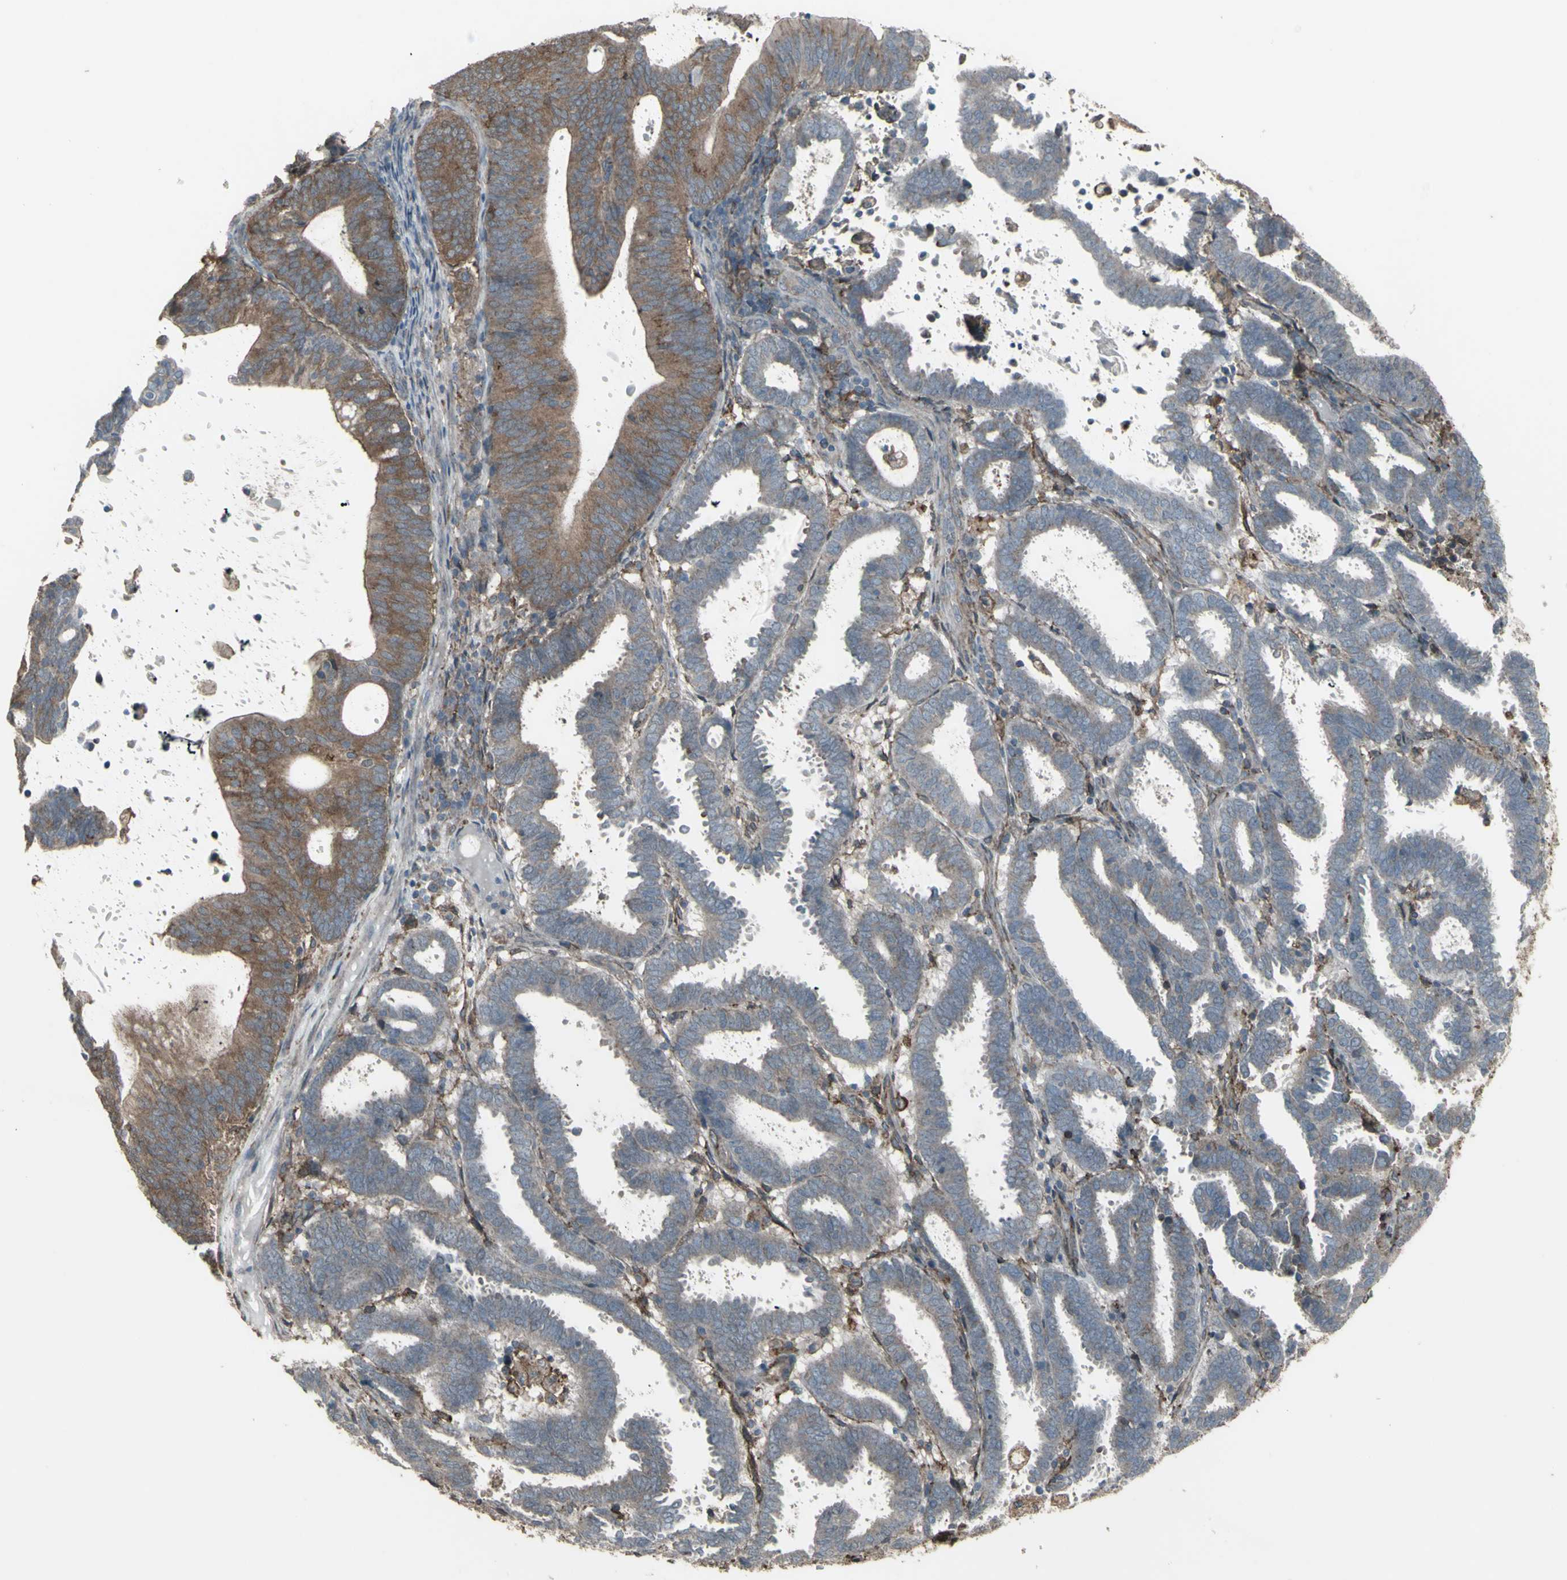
{"staining": {"intensity": "moderate", "quantity": "25%-75%", "location": "cytoplasmic/membranous"}, "tissue": "endometrial cancer", "cell_type": "Tumor cells", "image_type": "cancer", "snomed": [{"axis": "morphology", "description": "Adenocarcinoma, NOS"}, {"axis": "topography", "description": "Uterus"}], "caption": "Immunohistochemical staining of adenocarcinoma (endometrial) demonstrates medium levels of moderate cytoplasmic/membranous staining in about 25%-75% of tumor cells. Nuclei are stained in blue.", "gene": "SMO", "patient": {"sex": "female", "age": 83}}